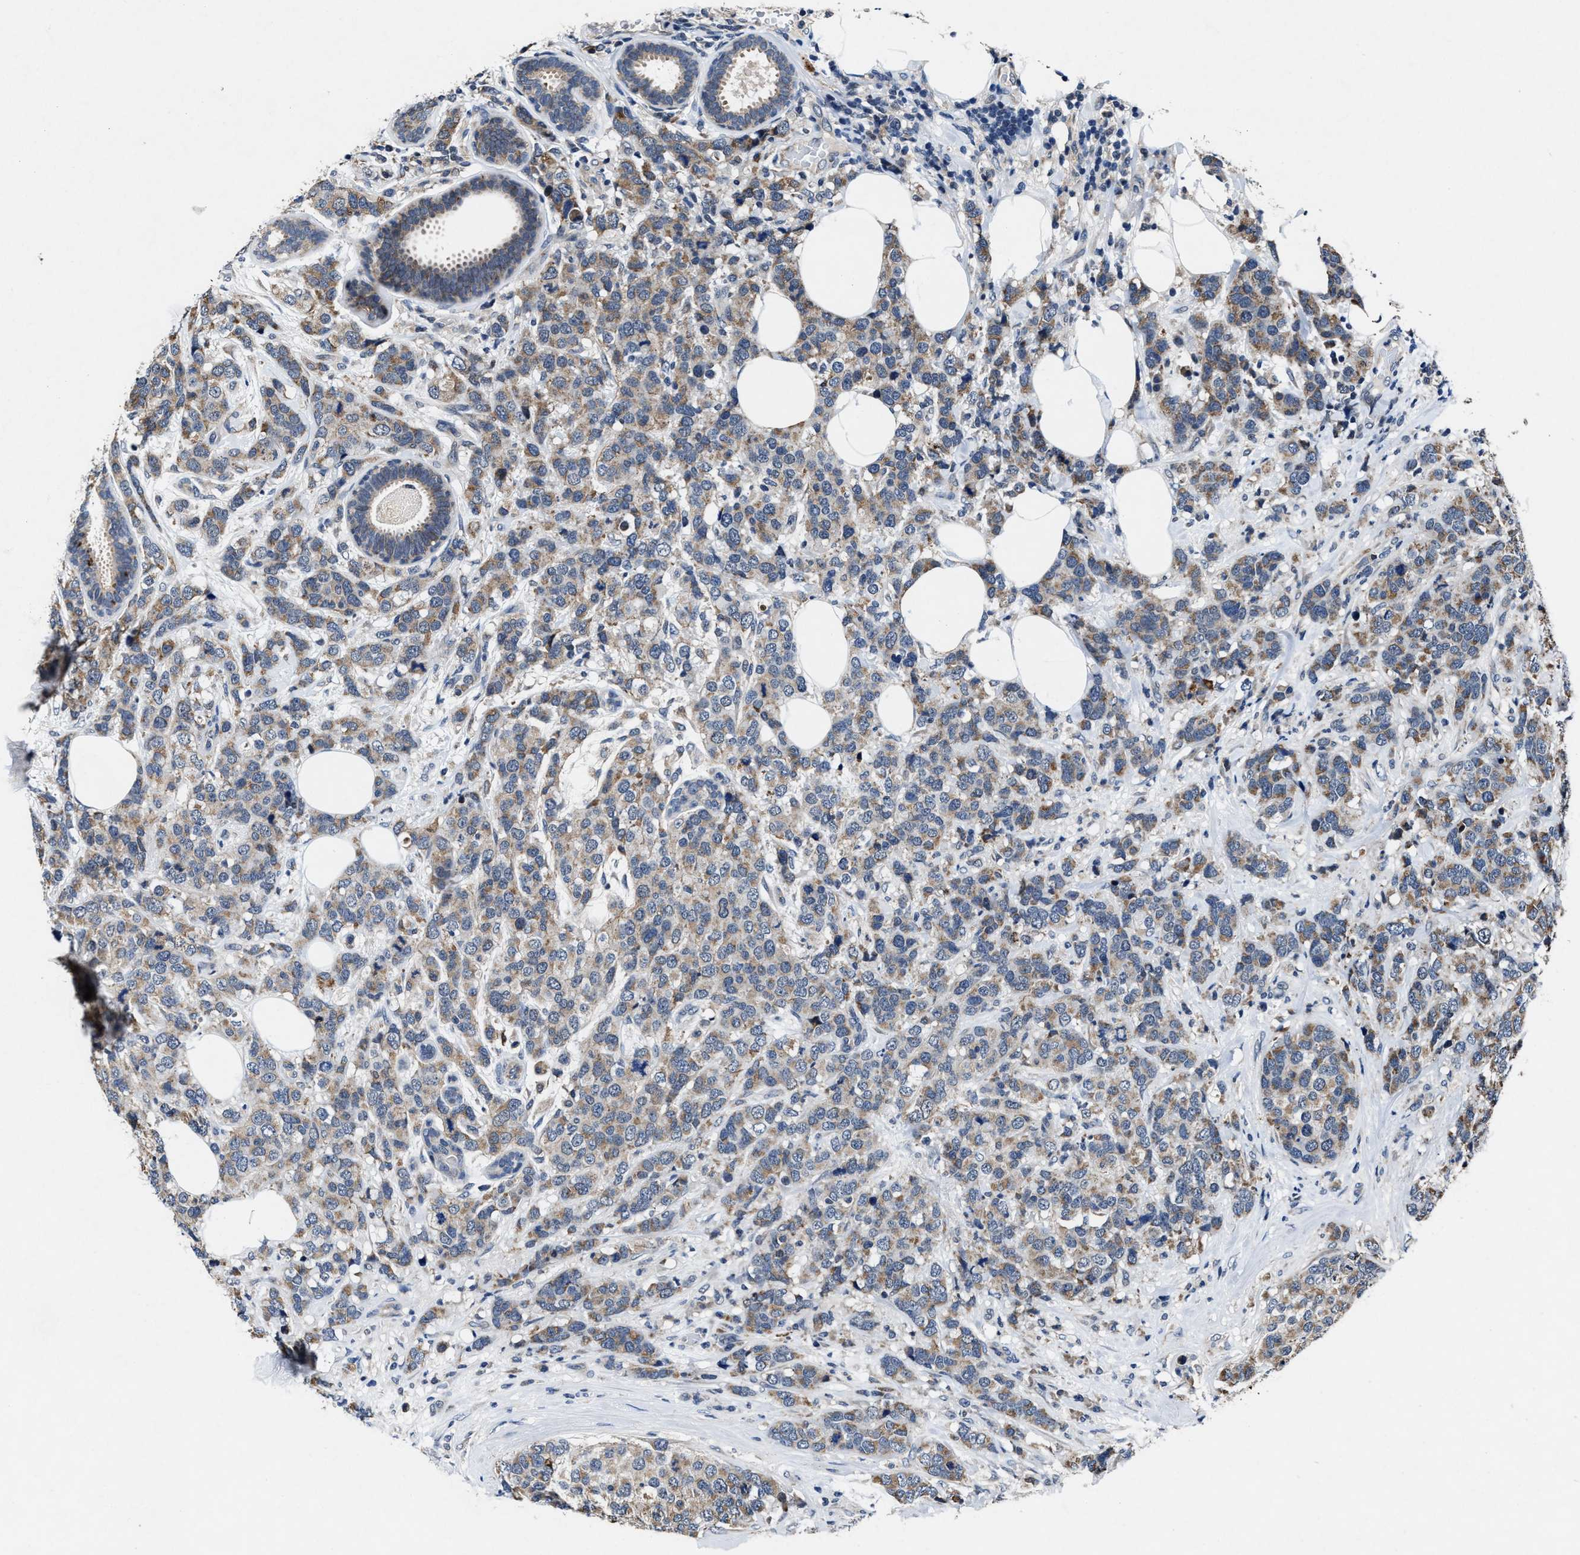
{"staining": {"intensity": "moderate", "quantity": "25%-75%", "location": "cytoplasmic/membranous"}, "tissue": "breast cancer", "cell_type": "Tumor cells", "image_type": "cancer", "snomed": [{"axis": "morphology", "description": "Lobular carcinoma"}, {"axis": "topography", "description": "Breast"}], "caption": "A photomicrograph of lobular carcinoma (breast) stained for a protein displays moderate cytoplasmic/membranous brown staining in tumor cells. The staining is performed using DAB brown chromogen to label protein expression. The nuclei are counter-stained blue using hematoxylin.", "gene": "TMEM53", "patient": {"sex": "female", "age": 59}}